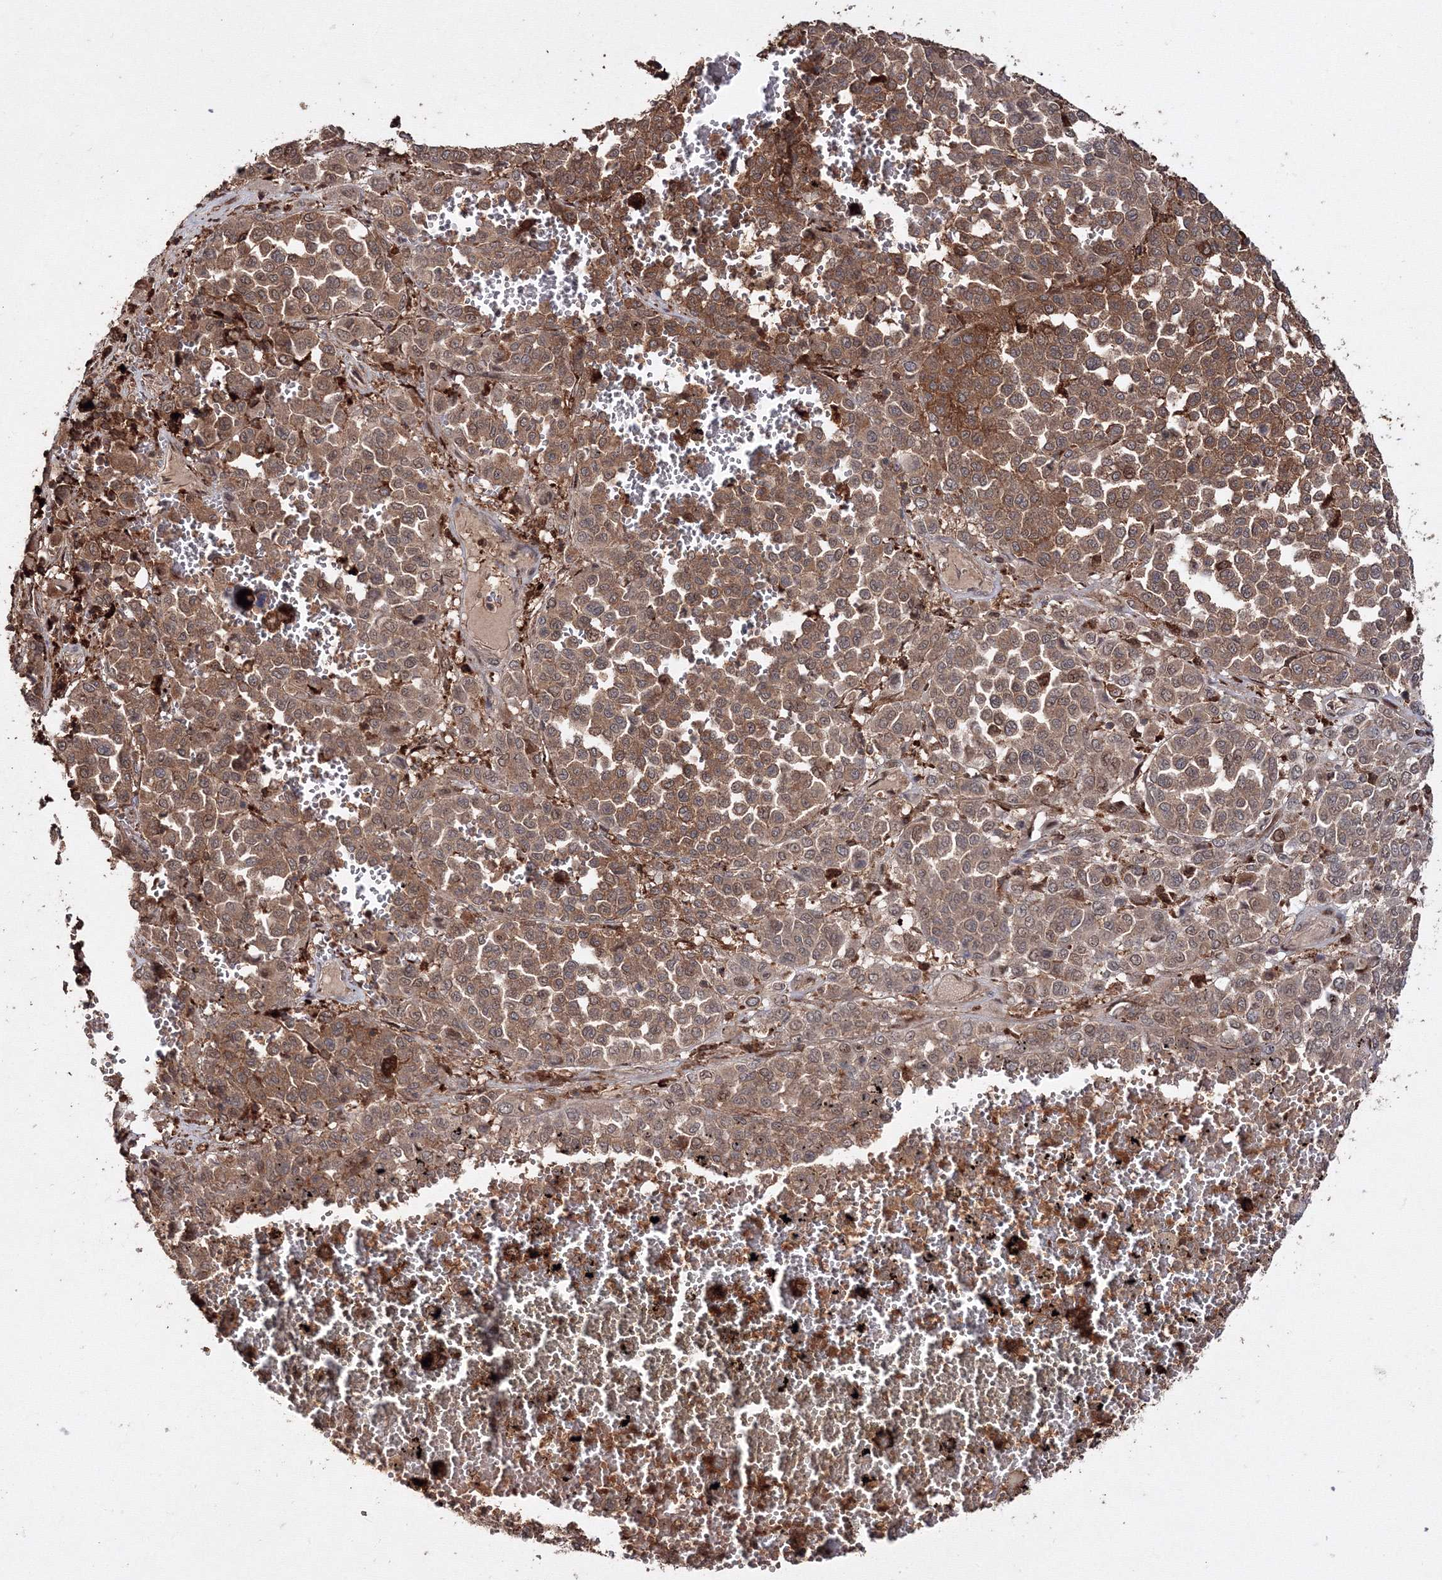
{"staining": {"intensity": "moderate", "quantity": ">75%", "location": "cytoplasmic/membranous"}, "tissue": "melanoma", "cell_type": "Tumor cells", "image_type": "cancer", "snomed": [{"axis": "morphology", "description": "Malignant melanoma, Metastatic site"}, {"axis": "topography", "description": "Pancreas"}], "caption": "Moderate cytoplasmic/membranous protein positivity is present in about >75% of tumor cells in malignant melanoma (metastatic site).", "gene": "DDO", "patient": {"sex": "female", "age": 30}}